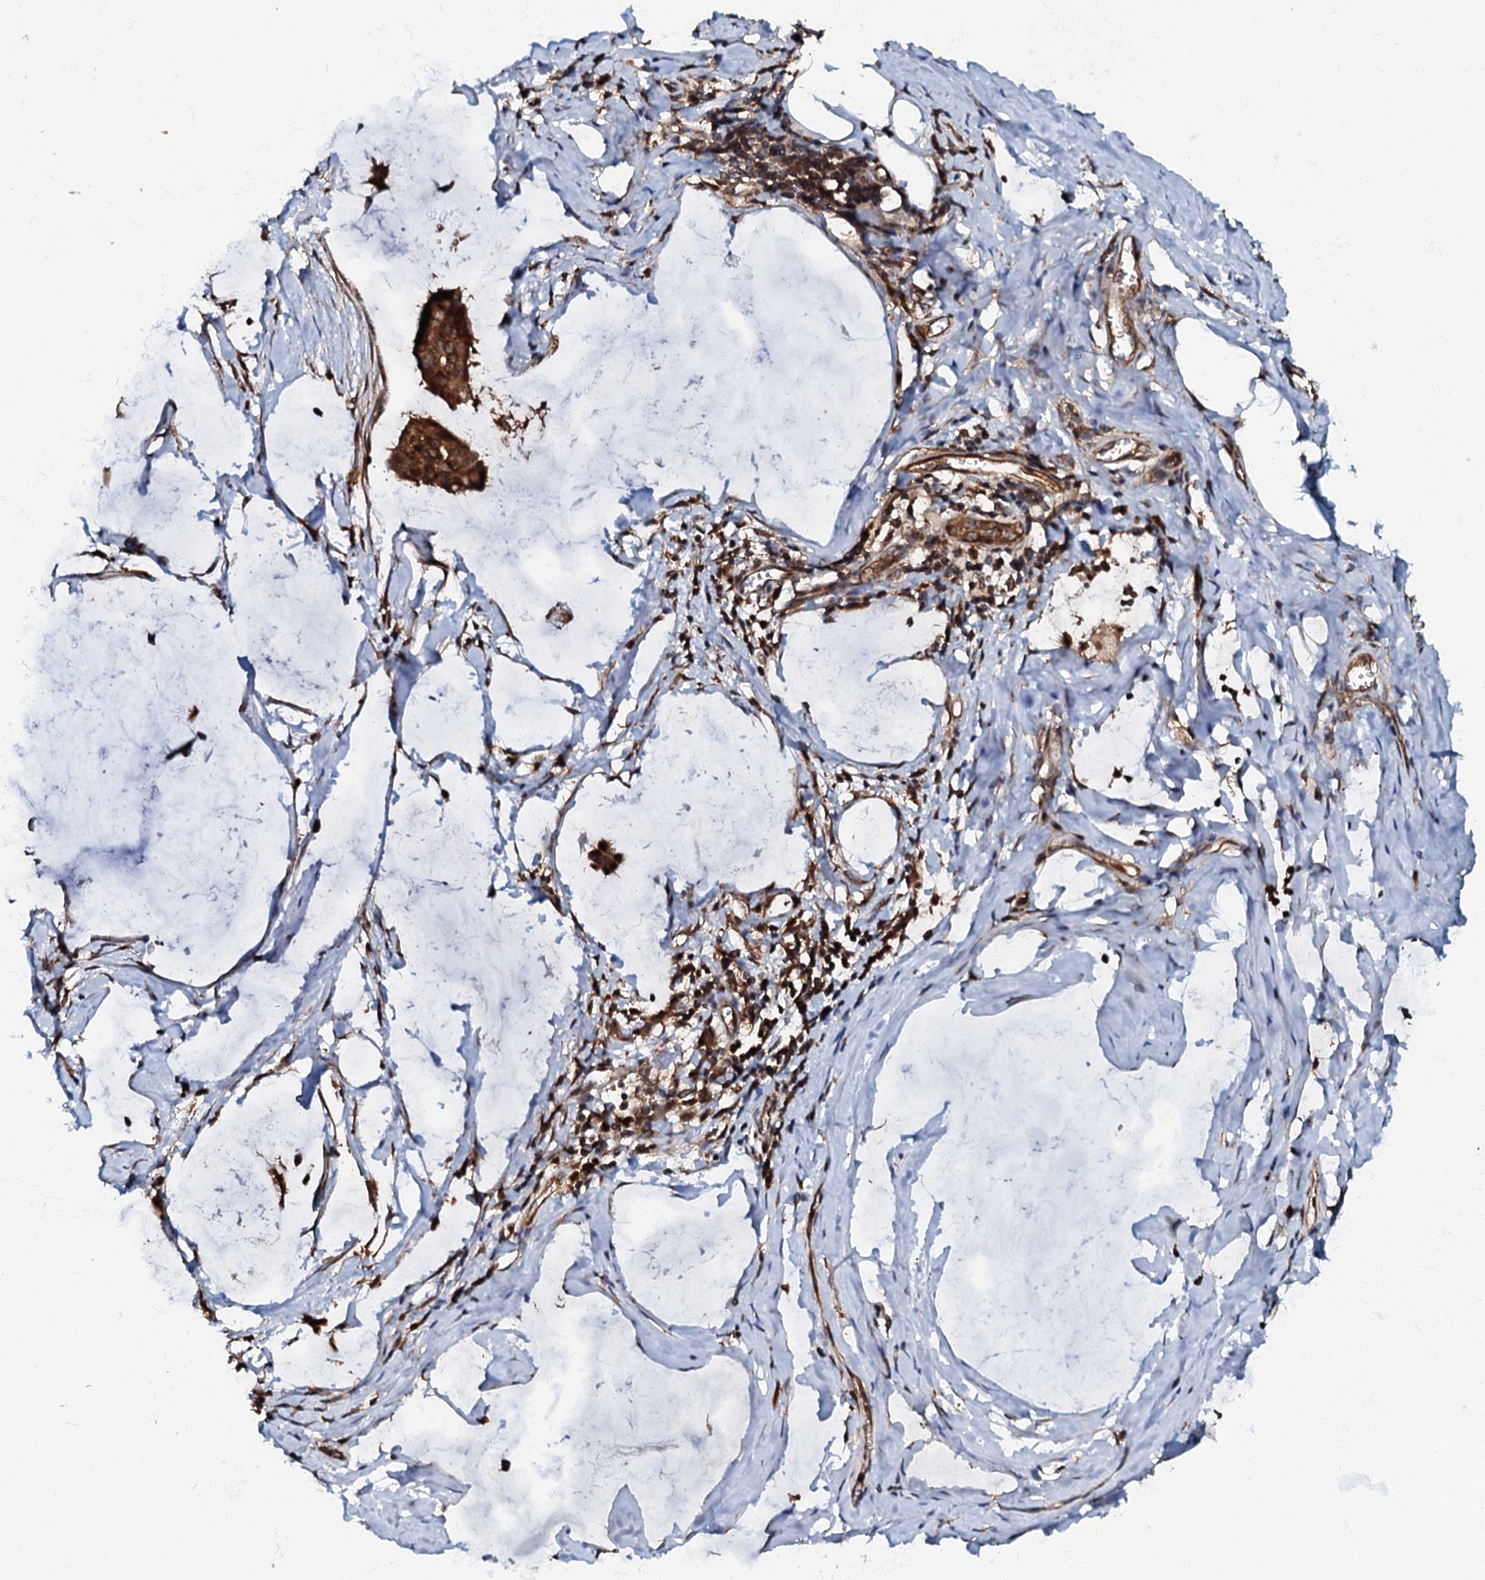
{"staining": {"intensity": "strong", "quantity": ">75%", "location": "cytoplasmic/membranous,nuclear"}, "tissue": "ovarian cancer", "cell_type": "Tumor cells", "image_type": "cancer", "snomed": [{"axis": "morphology", "description": "Cystadenocarcinoma, mucinous, NOS"}, {"axis": "topography", "description": "Ovary"}], "caption": "Immunohistochemical staining of ovarian mucinous cystadenocarcinoma demonstrates high levels of strong cytoplasmic/membranous and nuclear expression in about >75% of tumor cells. (DAB (3,3'-diaminobenzidine) IHC, brown staining for protein, blue staining for nuclei).", "gene": "OSBP", "patient": {"sex": "female", "age": 73}}